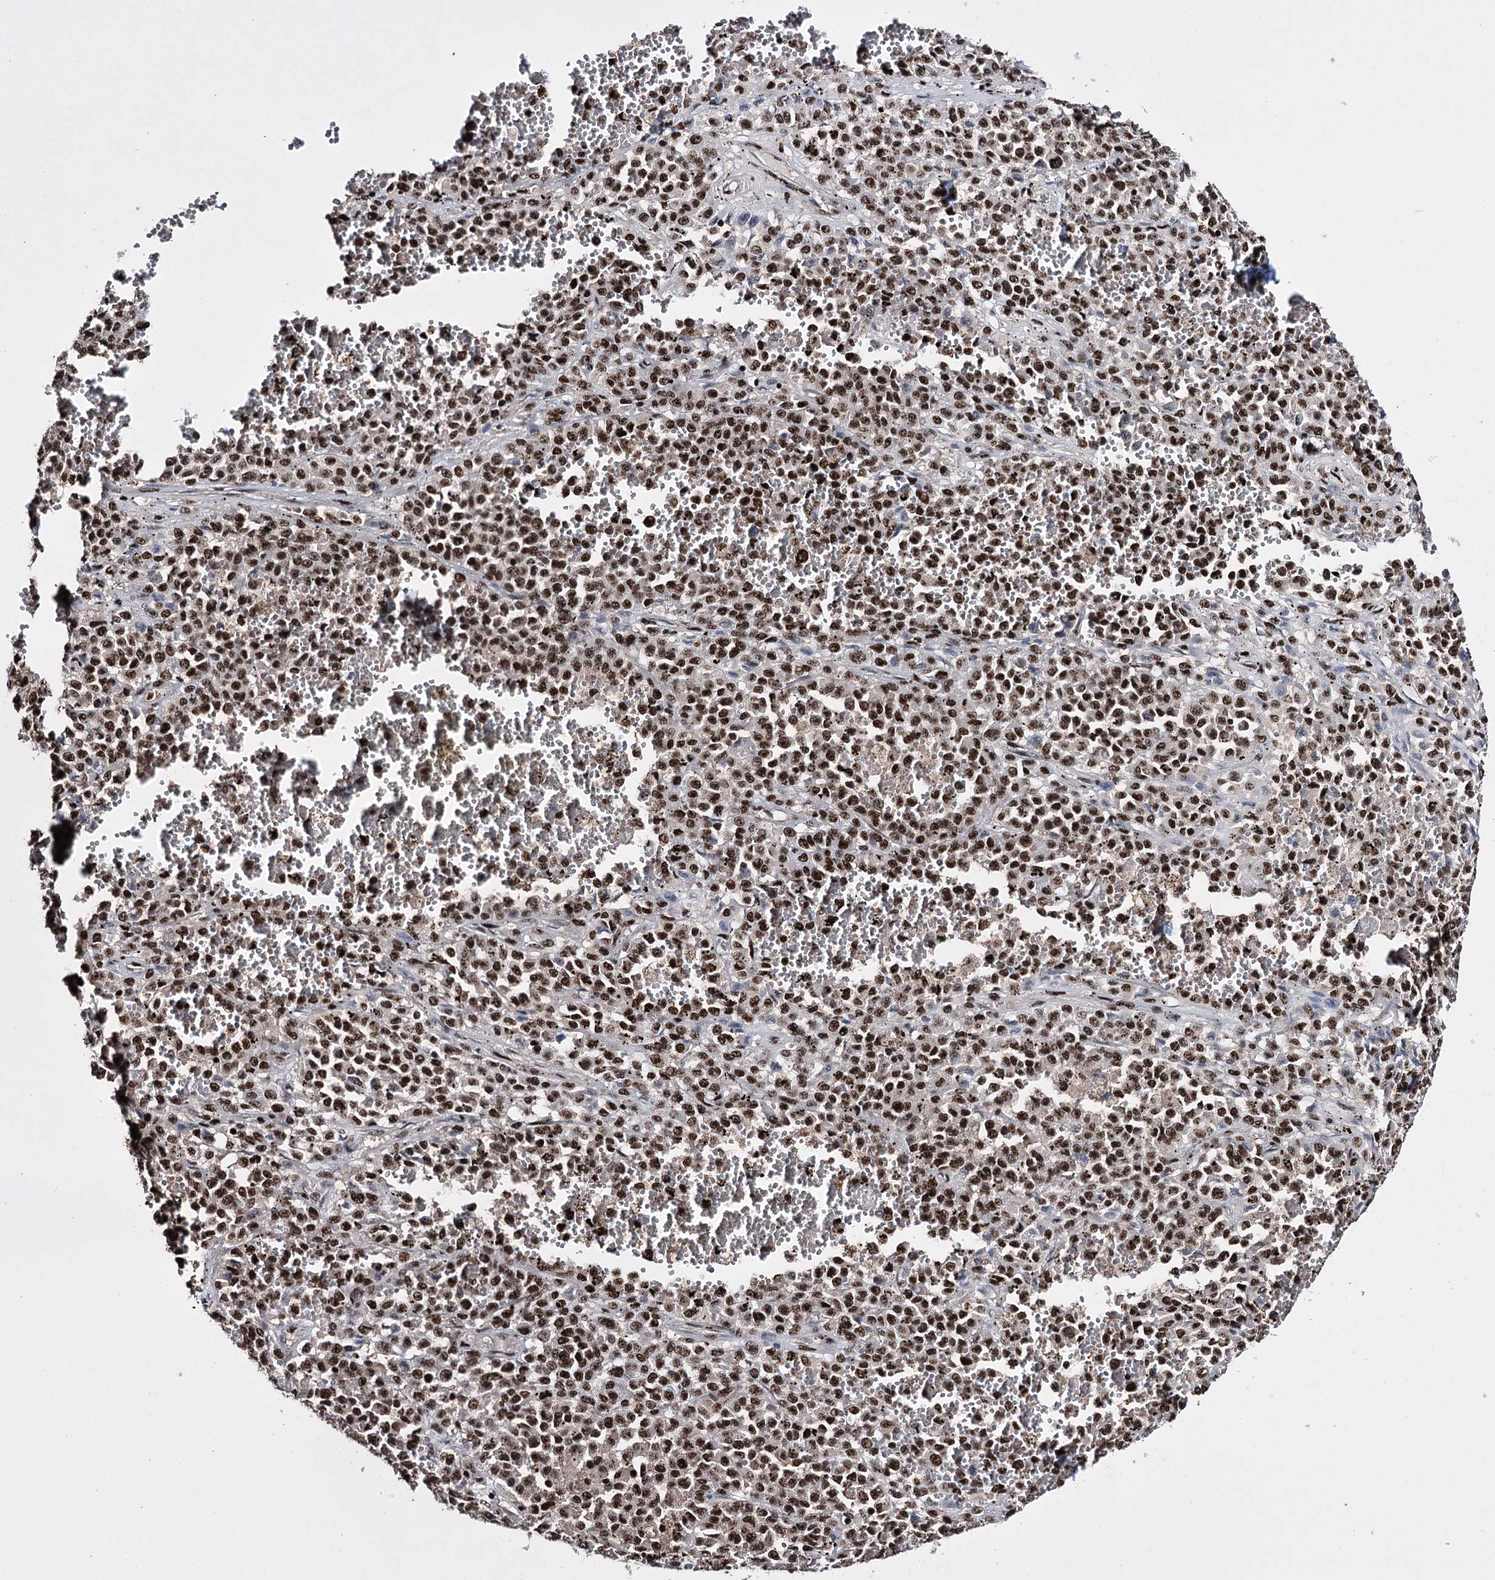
{"staining": {"intensity": "strong", "quantity": ">75%", "location": "nuclear"}, "tissue": "melanoma", "cell_type": "Tumor cells", "image_type": "cancer", "snomed": [{"axis": "morphology", "description": "Malignant melanoma, Metastatic site"}, {"axis": "topography", "description": "Pancreas"}], "caption": "IHC (DAB) staining of human malignant melanoma (metastatic site) reveals strong nuclear protein staining in approximately >75% of tumor cells.", "gene": "PRPF40A", "patient": {"sex": "female", "age": 30}}